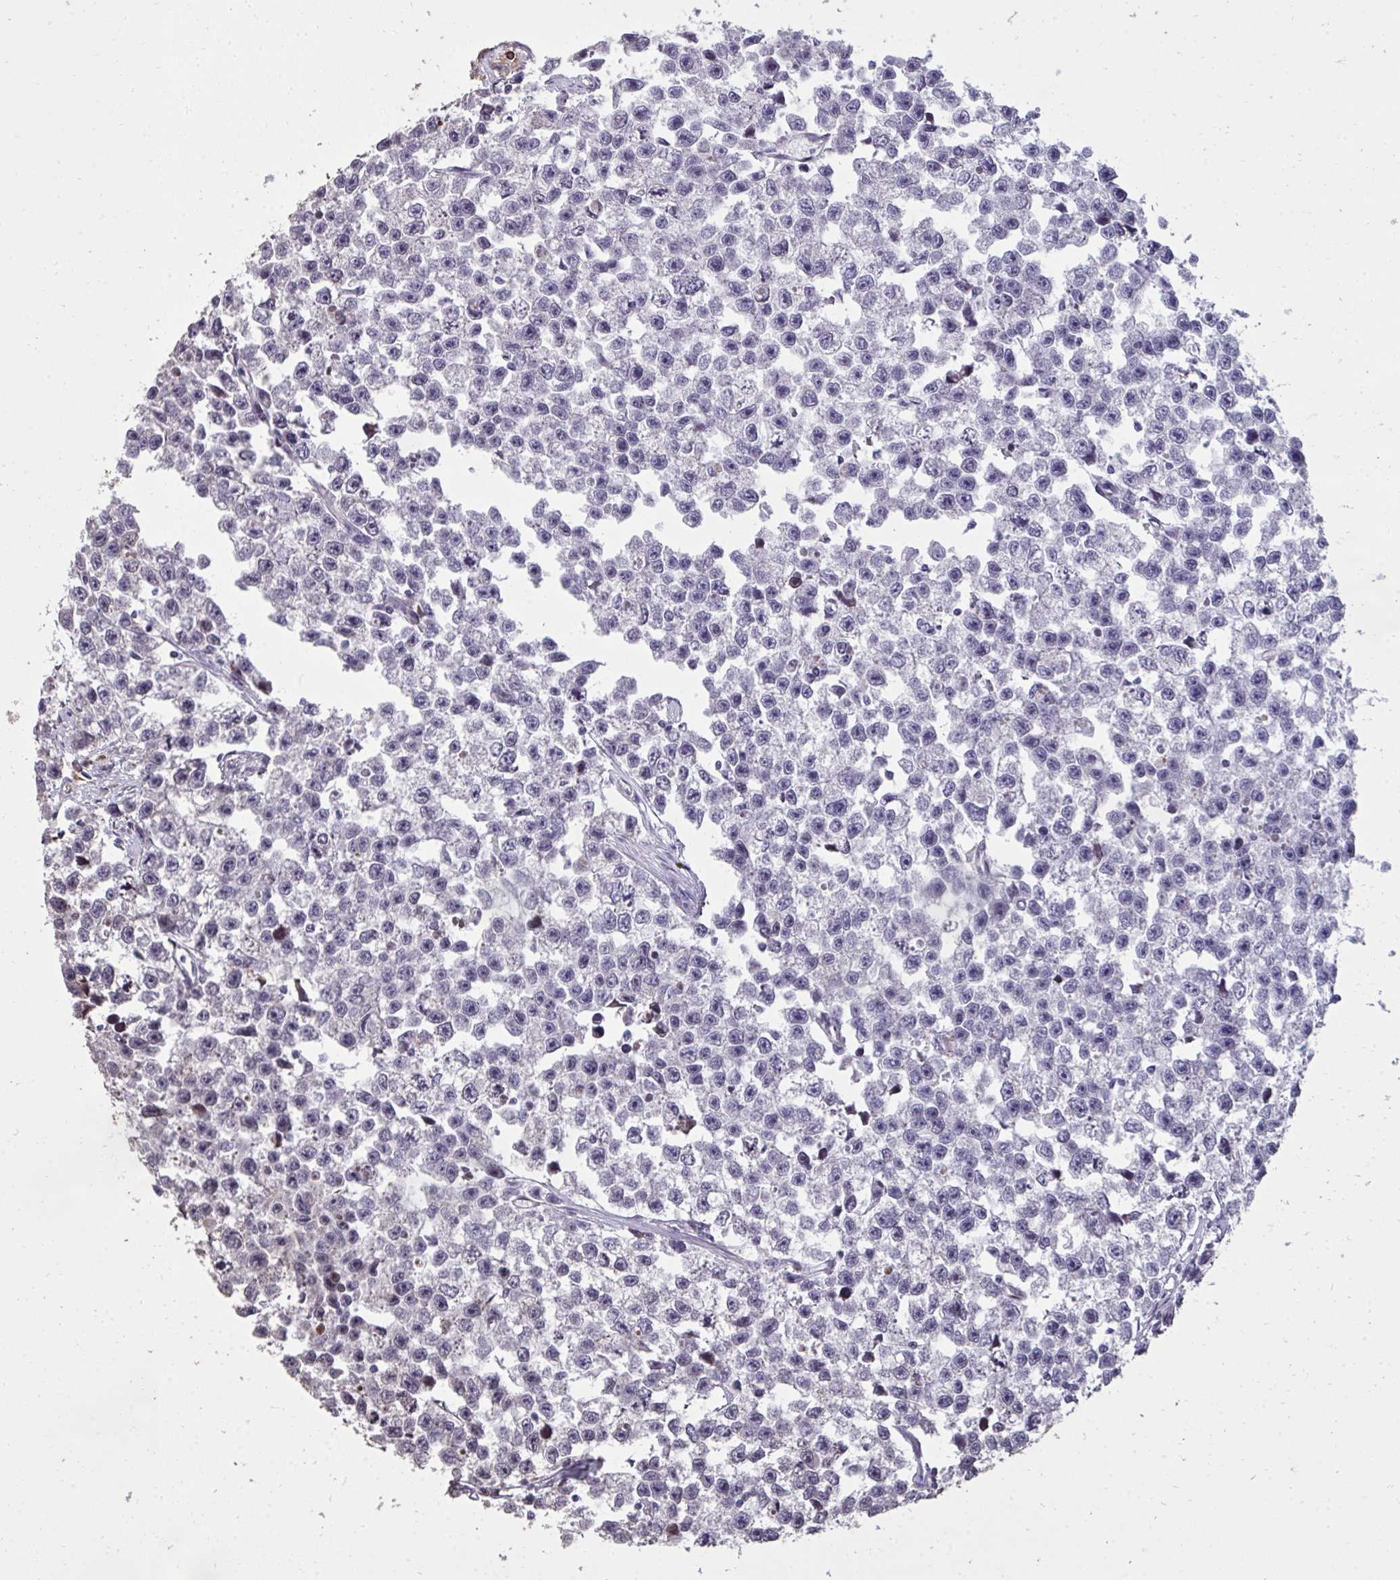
{"staining": {"intensity": "negative", "quantity": "none", "location": "none"}, "tissue": "testis cancer", "cell_type": "Tumor cells", "image_type": "cancer", "snomed": [{"axis": "morphology", "description": "Seminoma, NOS"}, {"axis": "topography", "description": "Testis"}], "caption": "Testis cancer stained for a protein using IHC exhibits no positivity tumor cells.", "gene": "FIBCD1", "patient": {"sex": "male", "age": 26}}